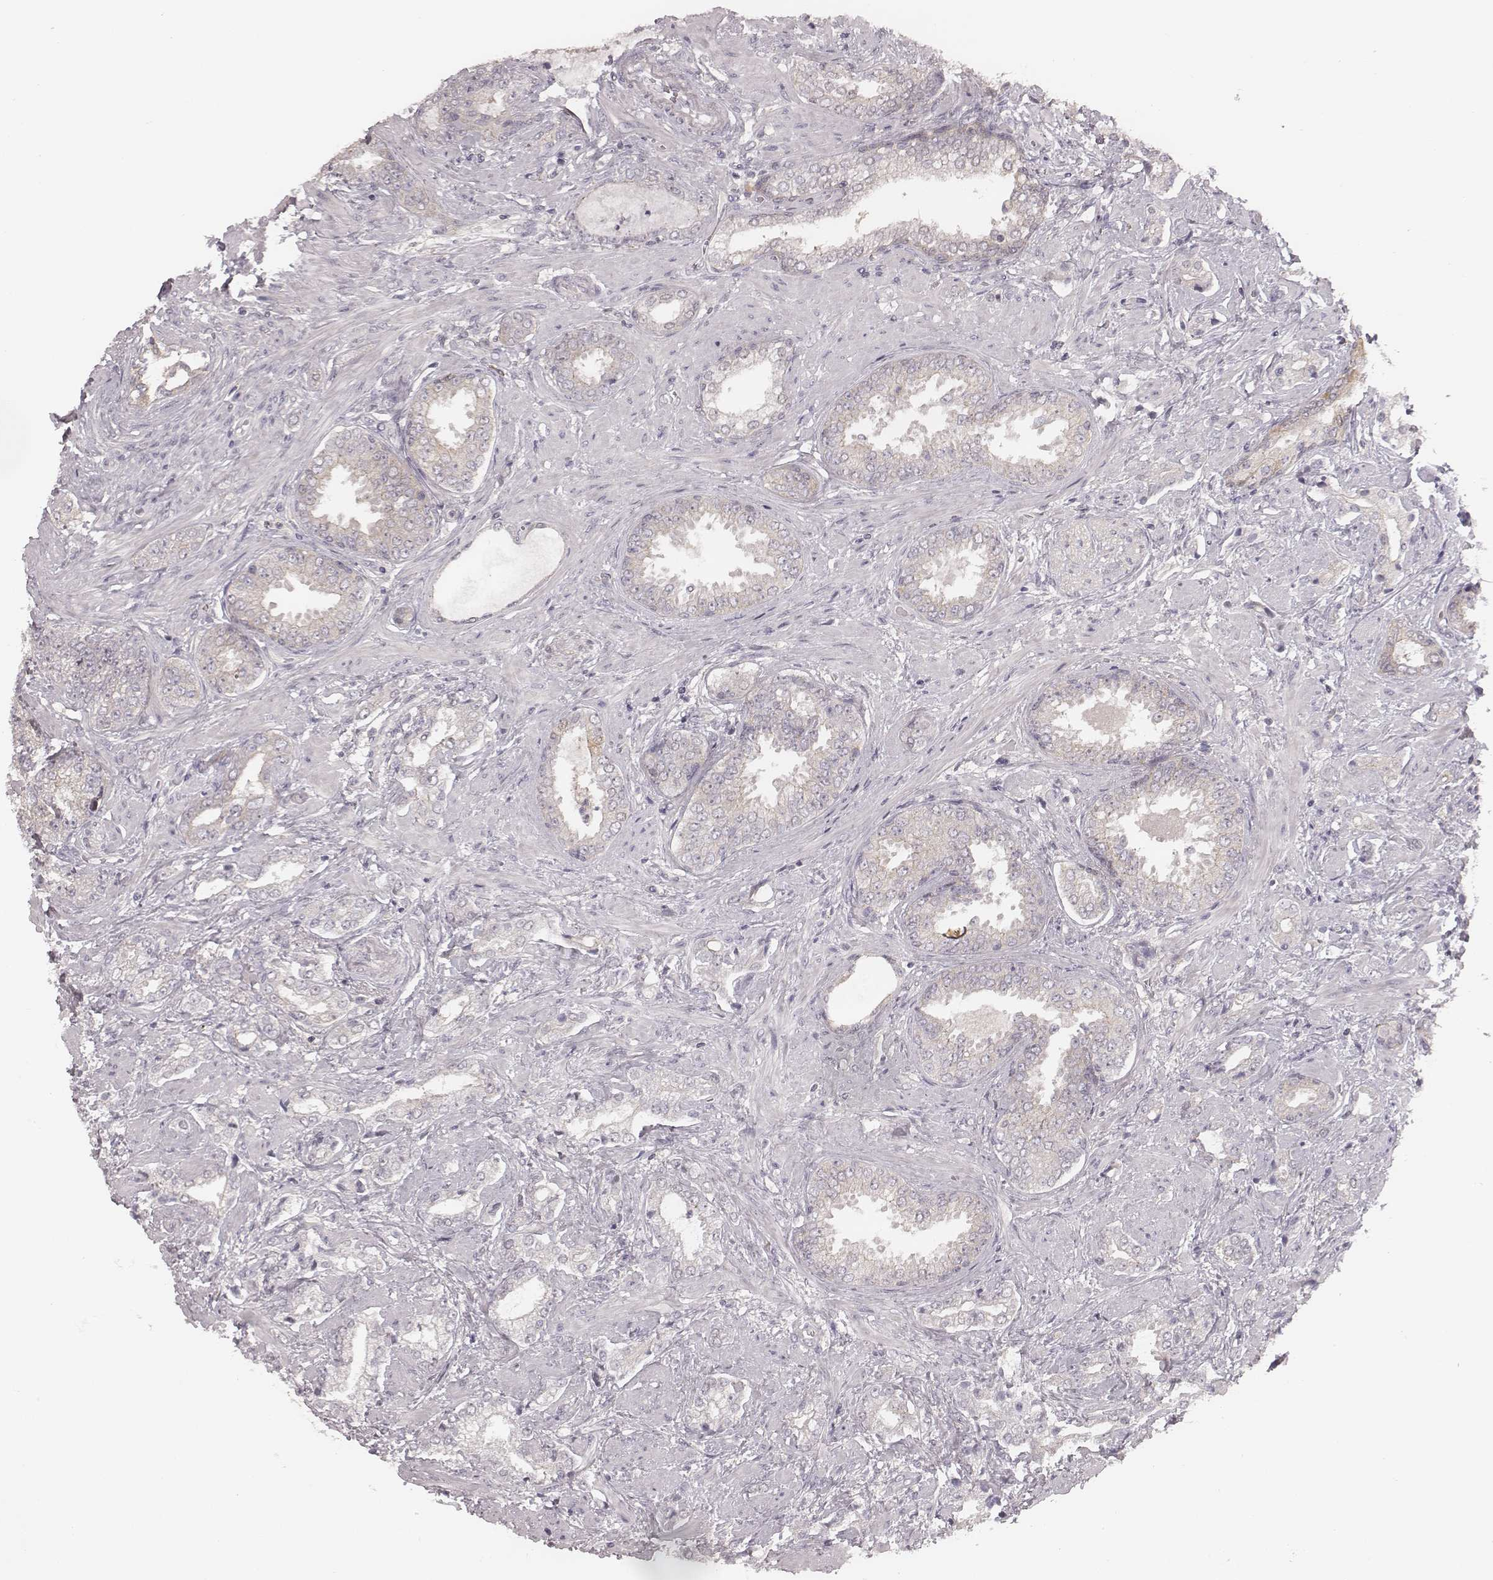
{"staining": {"intensity": "negative", "quantity": "none", "location": "none"}, "tissue": "prostate cancer", "cell_type": "Tumor cells", "image_type": "cancer", "snomed": [{"axis": "morphology", "description": "Adenocarcinoma, Low grade"}, {"axis": "topography", "description": "Prostate"}], "caption": "An image of human prostate cancer is negative for staining in tumor cells.", "gene": "TDRD5", "patient": {"sex": "male", "age": 61}}